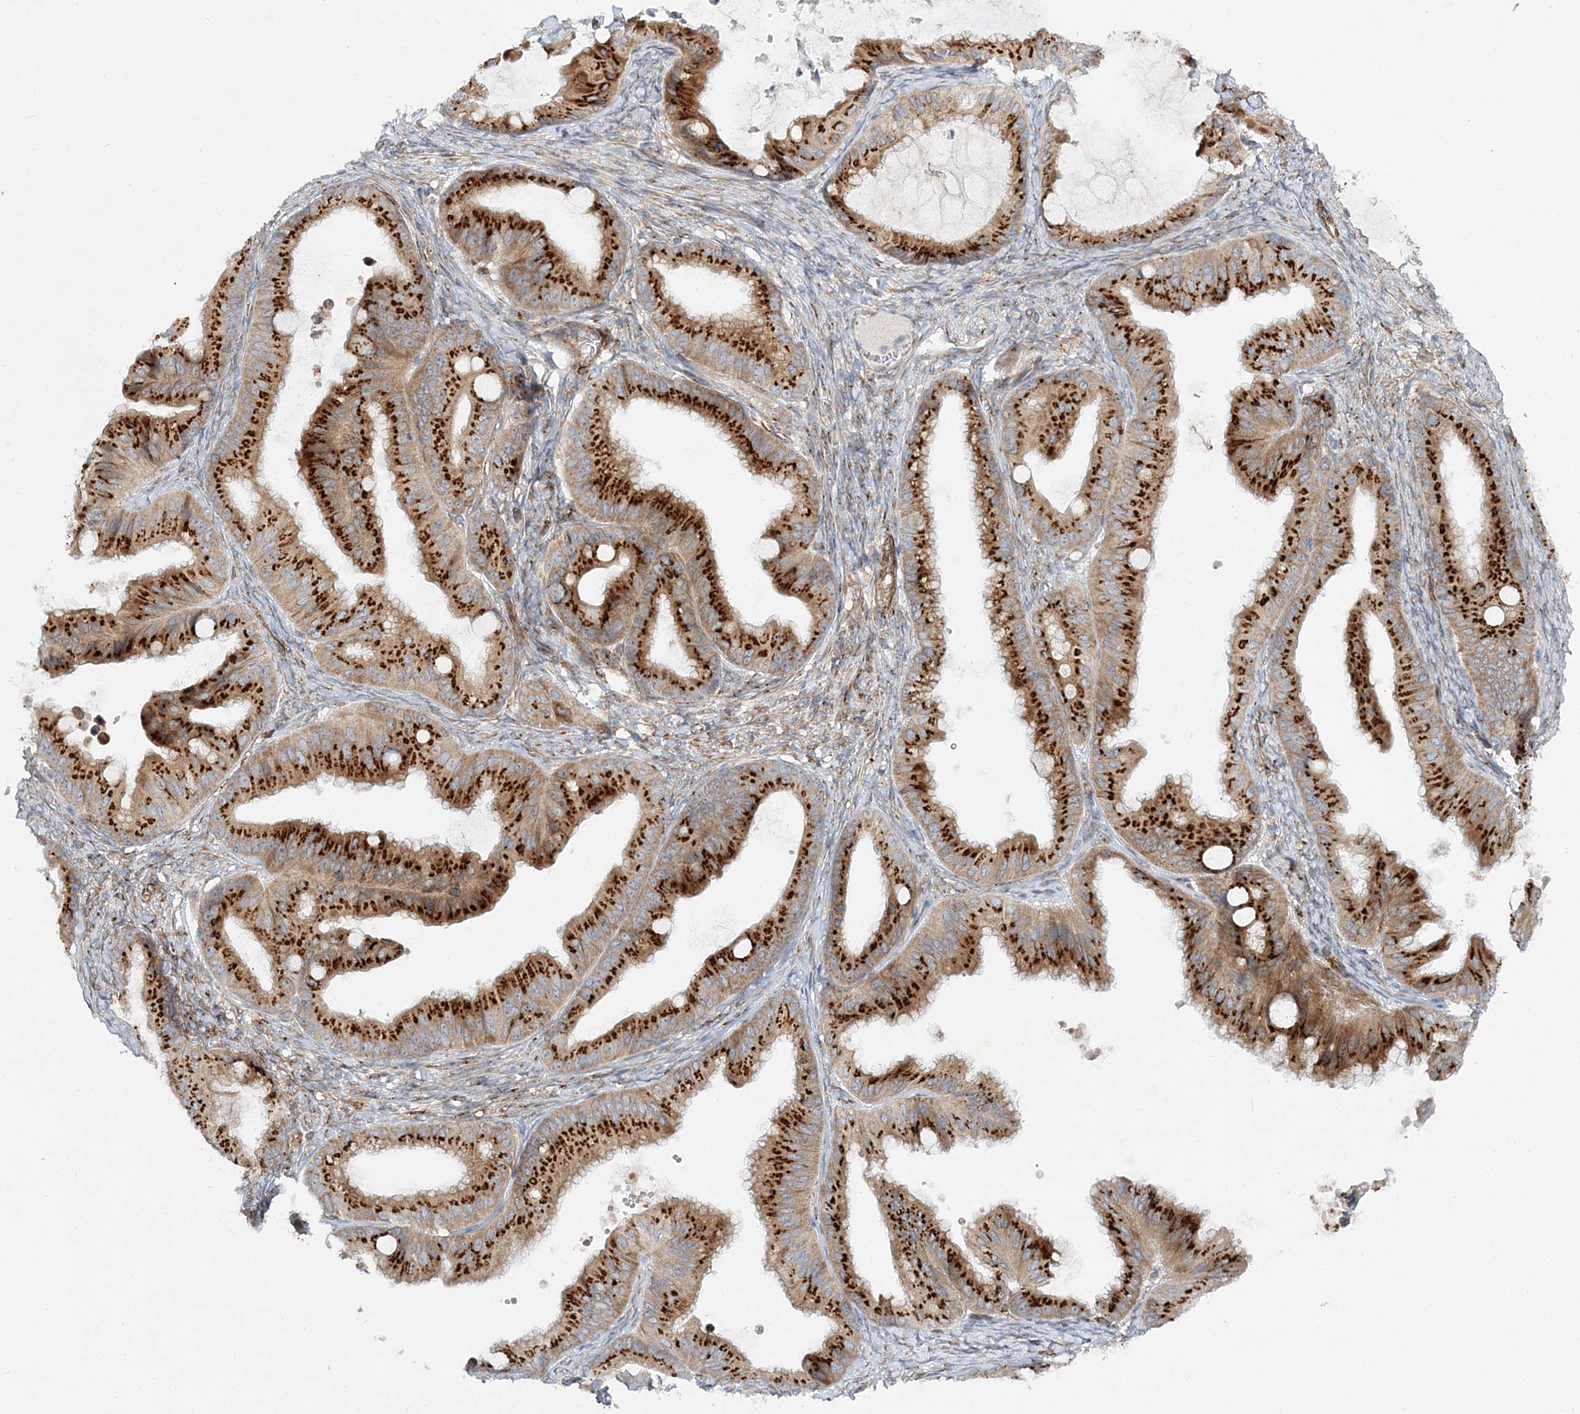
{"staining": {"intensity": "strong", "quantity": ">75%", "location": "cytoplasmic/membranous"}, "tissue": "ovarian cancer", "cell_type": "Tumor cells", "image_type": "cancer", "snomed": [{"axis": "morphology", "description": "Cystadenocarcinoma, mucinous, NOS"}, {"axis": "topography", "description": "Ovary"}], "caption": "Protein analysis of ovarian mucinous cystadenocarcinoma tissue exhibits strong cytoplasmic/membranous positivity in about >75% of tumor cells. The protein is stained brown, and the nuclei are stained in blue (DAB IHC with brightfield microscopy, high magnification).", "gene": "NBAS", "patient": {"sex": "female", "age": 71}}